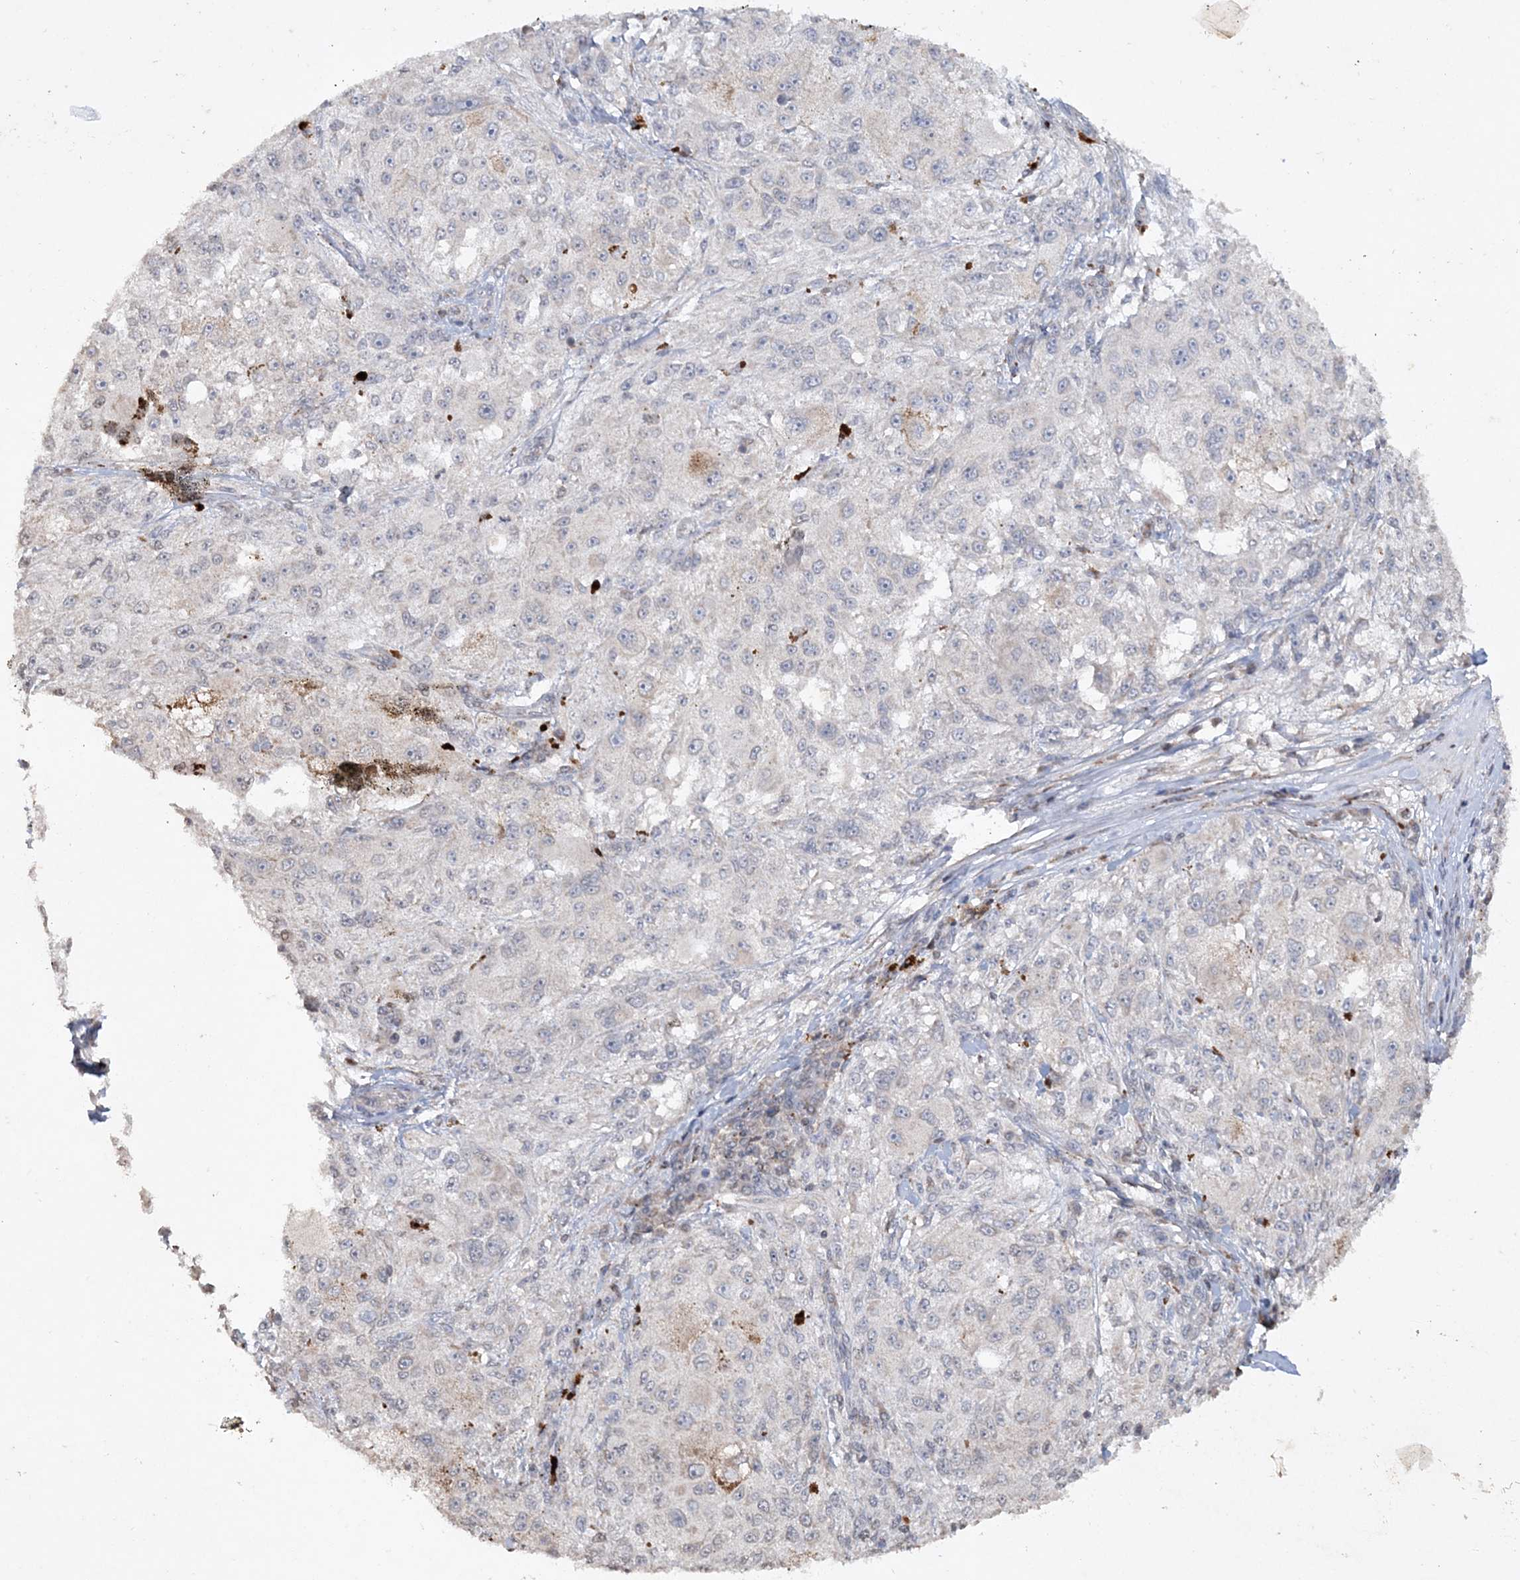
{"staining": {"intensity": "negative", "quantity": "none", "location": "none"}, "tissue": "melanoma", "cell_type": "Tumor cells", "image_type": "cancer", "snomed": [{"axis": "morphology", "description": "Necrosis, NOS"}, {"axis": "morphology", "description": "Malignant melanoma, NOS"}, {"axis": "topography", "description": "Skin"}], "caption": "Malignant melanoma was stained to show a protein in brown. There is no significant expression in tumor cells. Nuclei are stained in blue.", "gene": "TTC7A", "patient": {"sex": "female", "age": 87}}